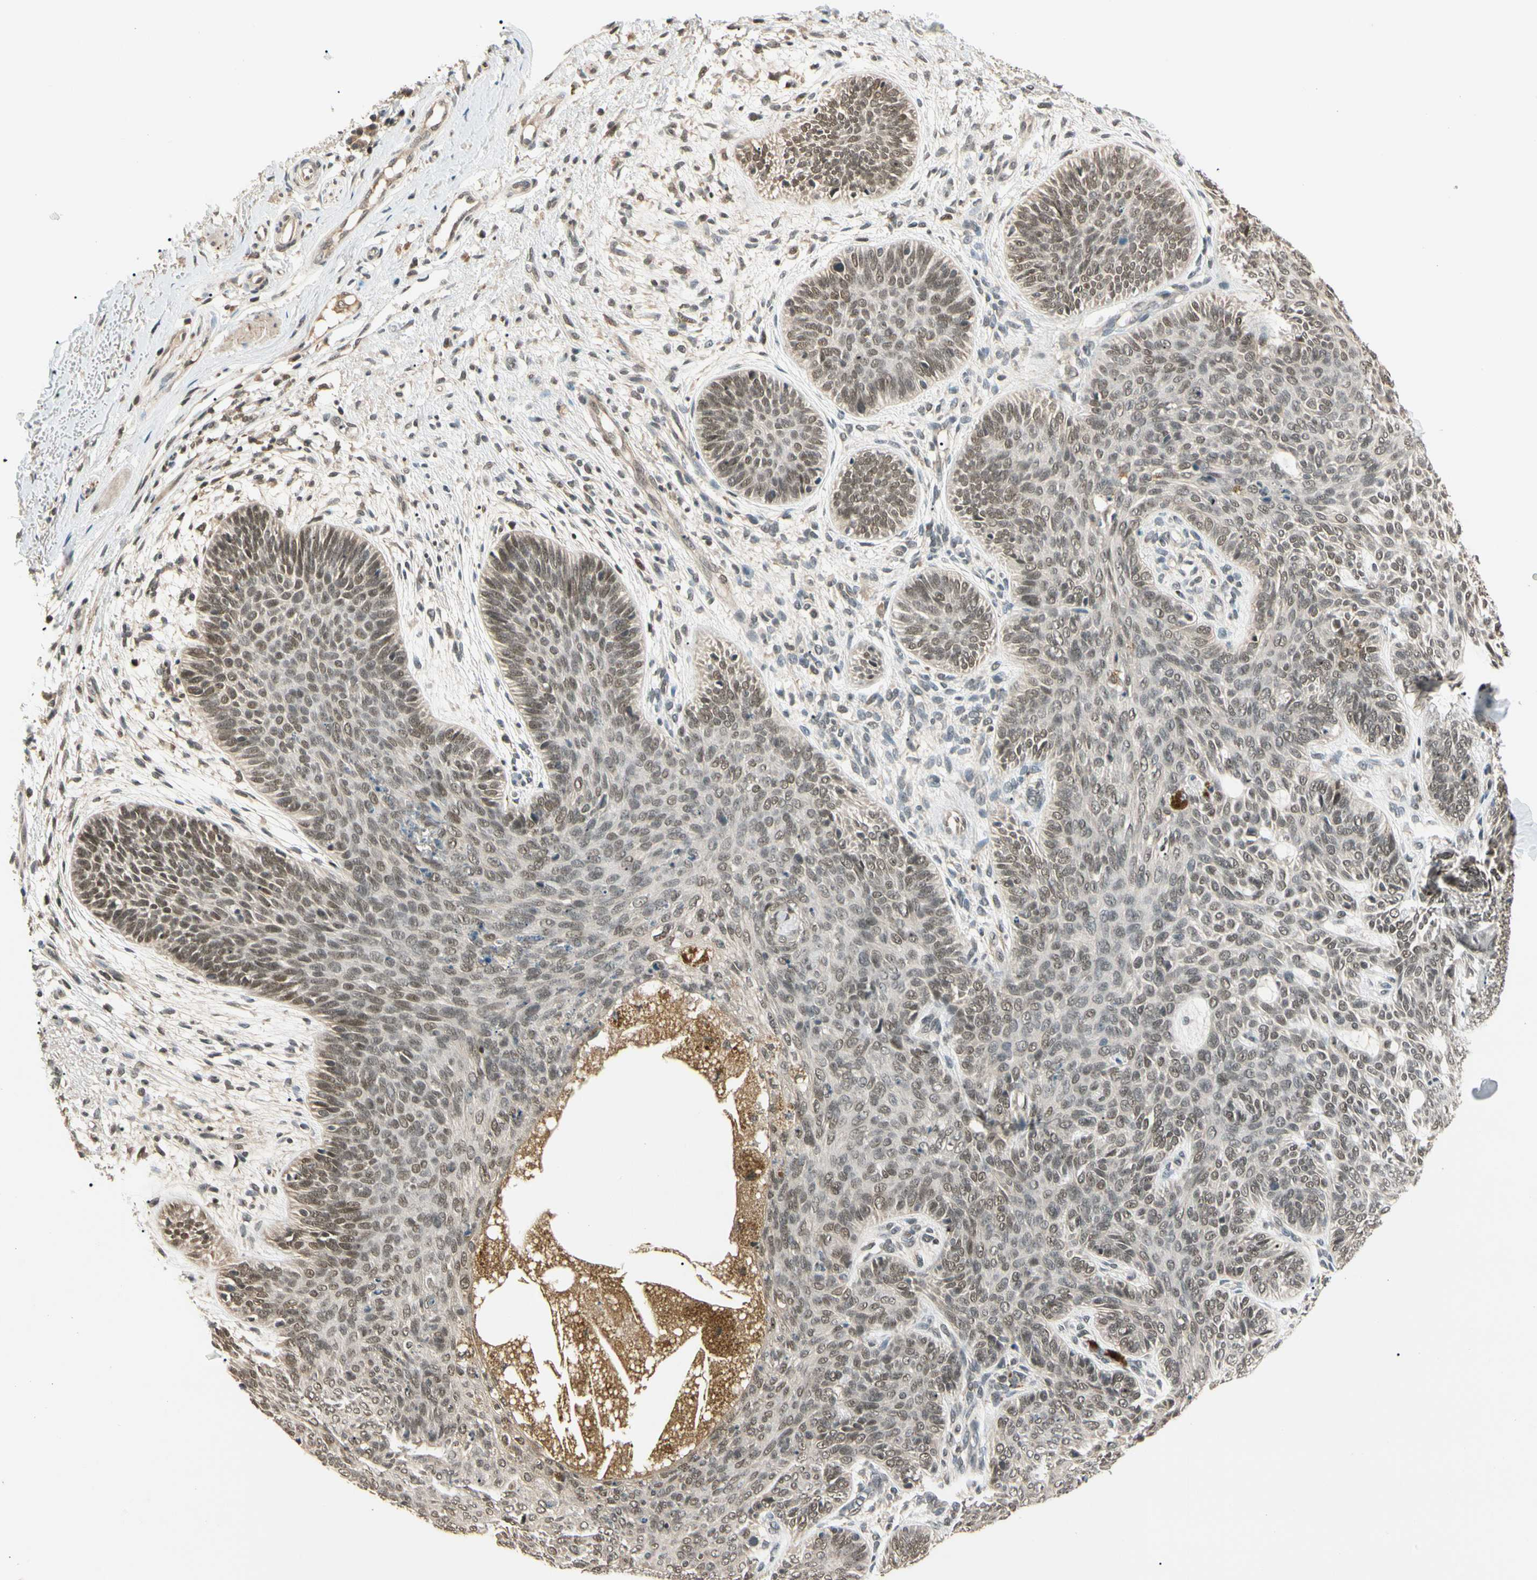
{"staining": {"intensity": "moderate", "quantity": ">75%", "location": "nuclear"}, "tissue": "skin cancer", "cell_type": "Tumor cells", "image_type": "cancer", "snomed": [{"axis": "morphology", "description": "Normal tissue, NOS"}, {"axis": "morphology", "description": "Basal cell carcinoma"}, {"axis": "topography", "description": "Skin"}], "caption": "There is medium levels of moderate nuclear expression in tumor cells of skin basal cell carcinoma, as demonstrated by immunohistochemical staining (brown color).", "gene": "ZSCAN12", "patient": {"sex": "male", "age": 52}}